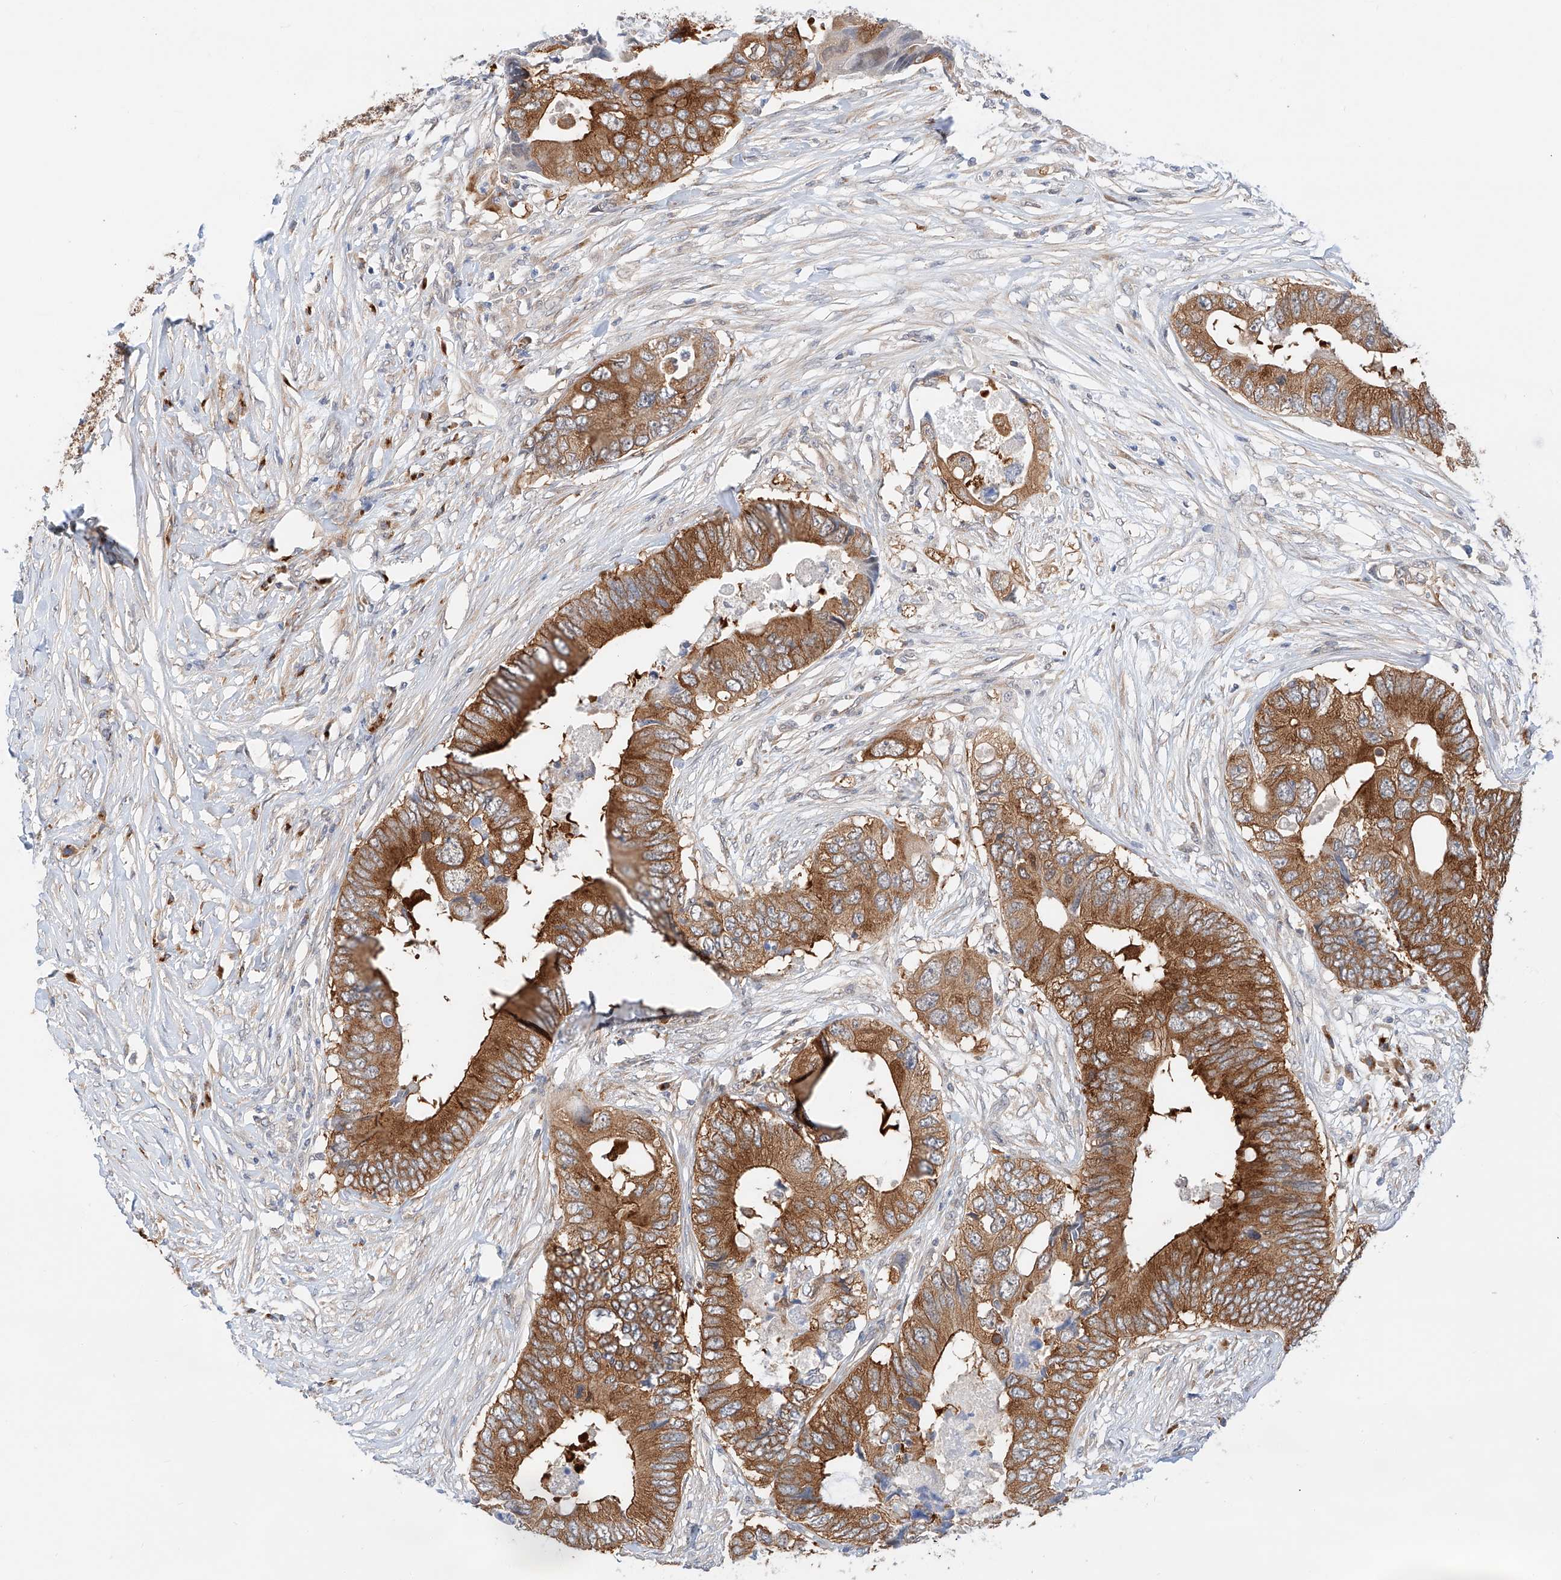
{"staining": {"intensity": "moderate", "quantity": ">75%", "location": "cytoplasmic/membranous"}, "tissue": "colorectal cancer", "cell_type": "Tumor cells", "image_type": "cancer", "snomed": [{"axis": "morphology", "description": "Adenocarcinoma, NOS"}, {"axis": "topography", "description": "Colon"}], "caption": "Tumor cells show moderate cytoplasmic/membranous positivity in approximately >75% of cells in colorectal adenocarcinoma.", "gene": "CARMIL1", "patient": {"sex": "male", "age": 71}}